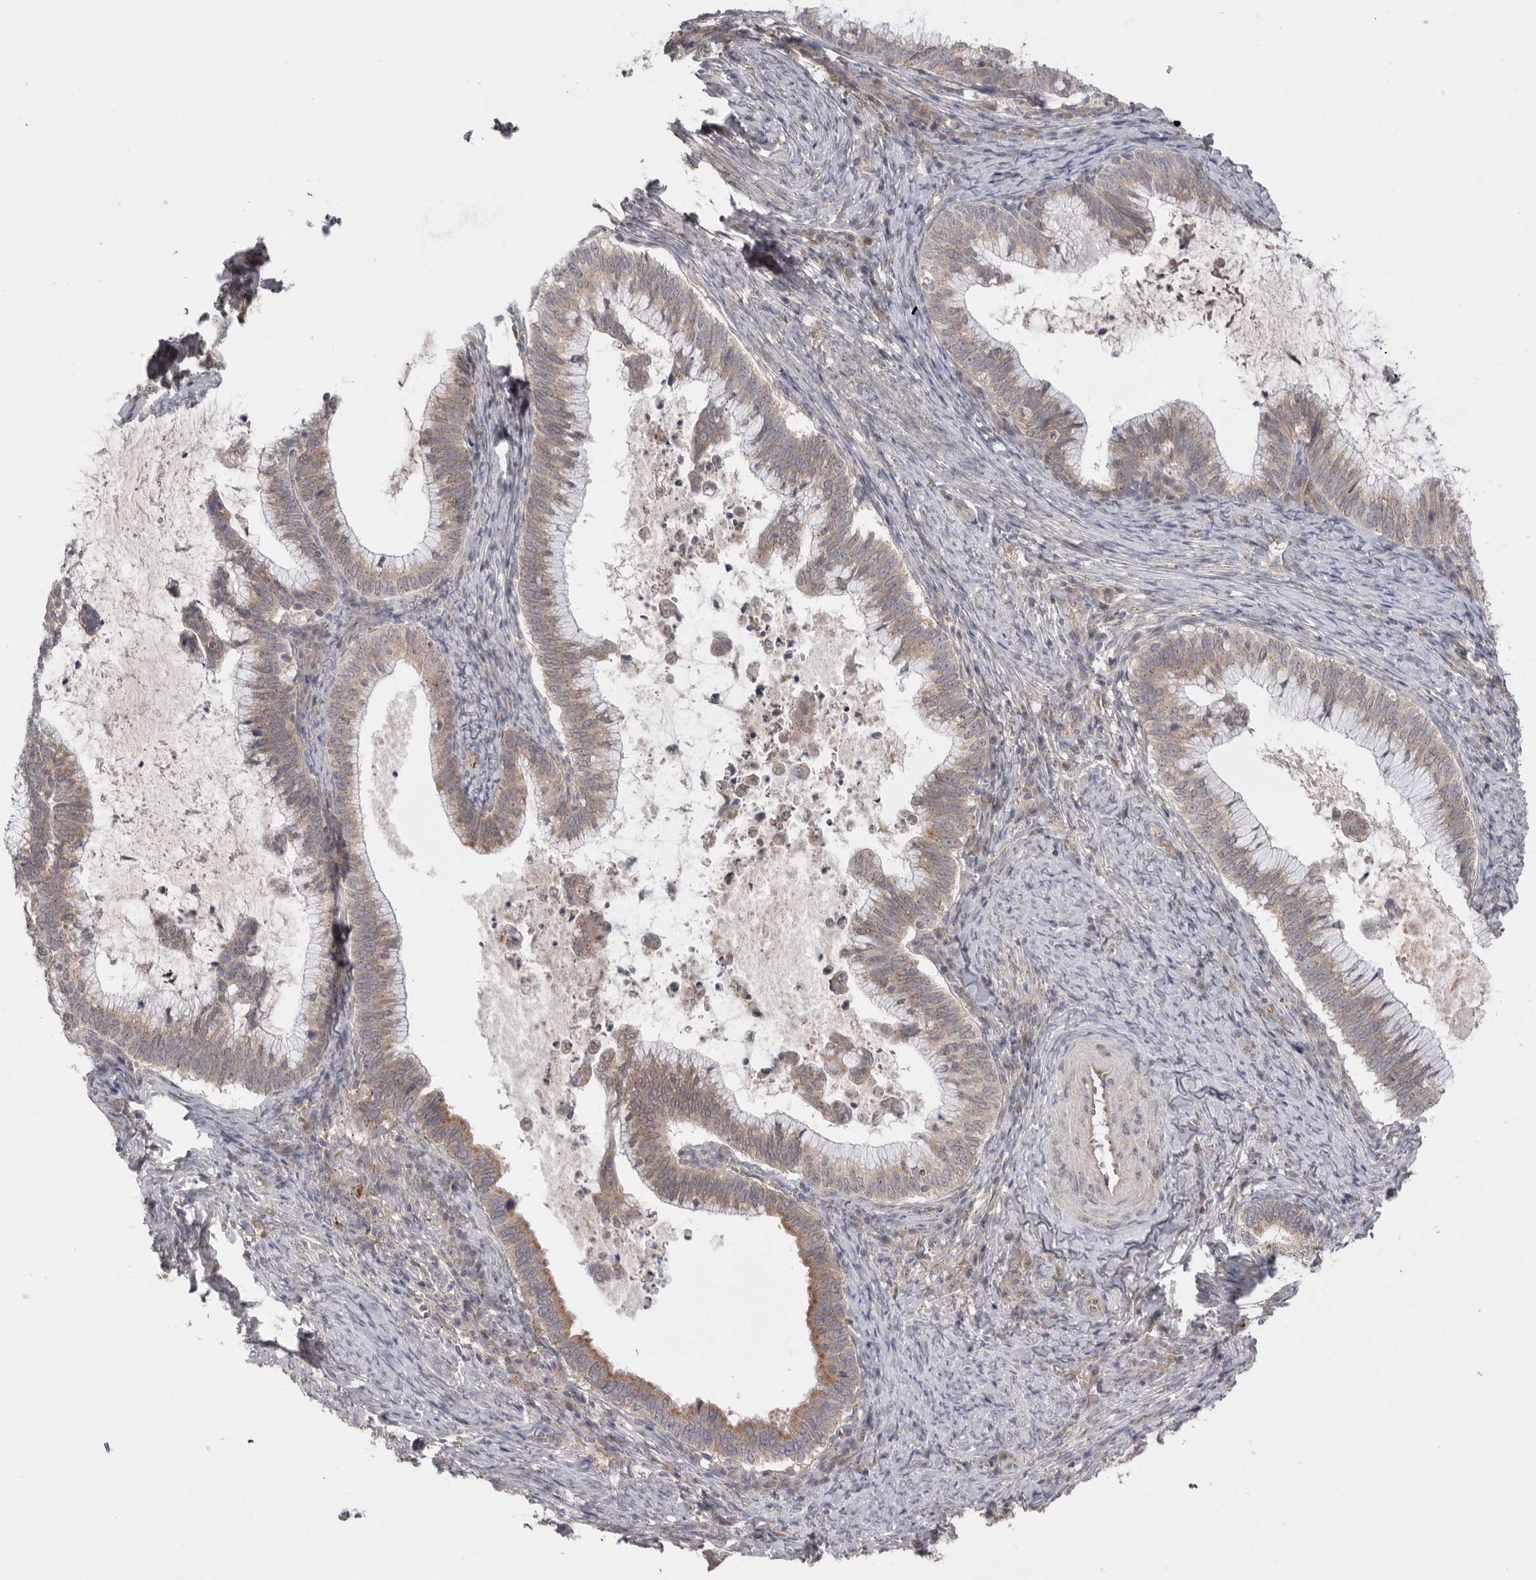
{"staining": {"intensity": "weak", "quantity": ">75%", "location": "cytoplasmic/membranous"}, "tissue": "cervical cancer", "cell_type": "Tumor cells", "image_type": "cancer", "snomed": [{"axis": "morphology", "description": "Adenocarcinoma, NOS"}, {"axis": "topography", "description": "Cervix"}], "caption": "Immunohistochemical staining of cervical cancer exhibits weak cytoplasmic/membranous protein positivity in about >75% of tumor cells. (DAB (3,3'-diaminobenzidine) = brown stain, brightfield microscopy at high magnification).", "gene": "TLR3", "patient": {"sex": "female", "age": 36}}